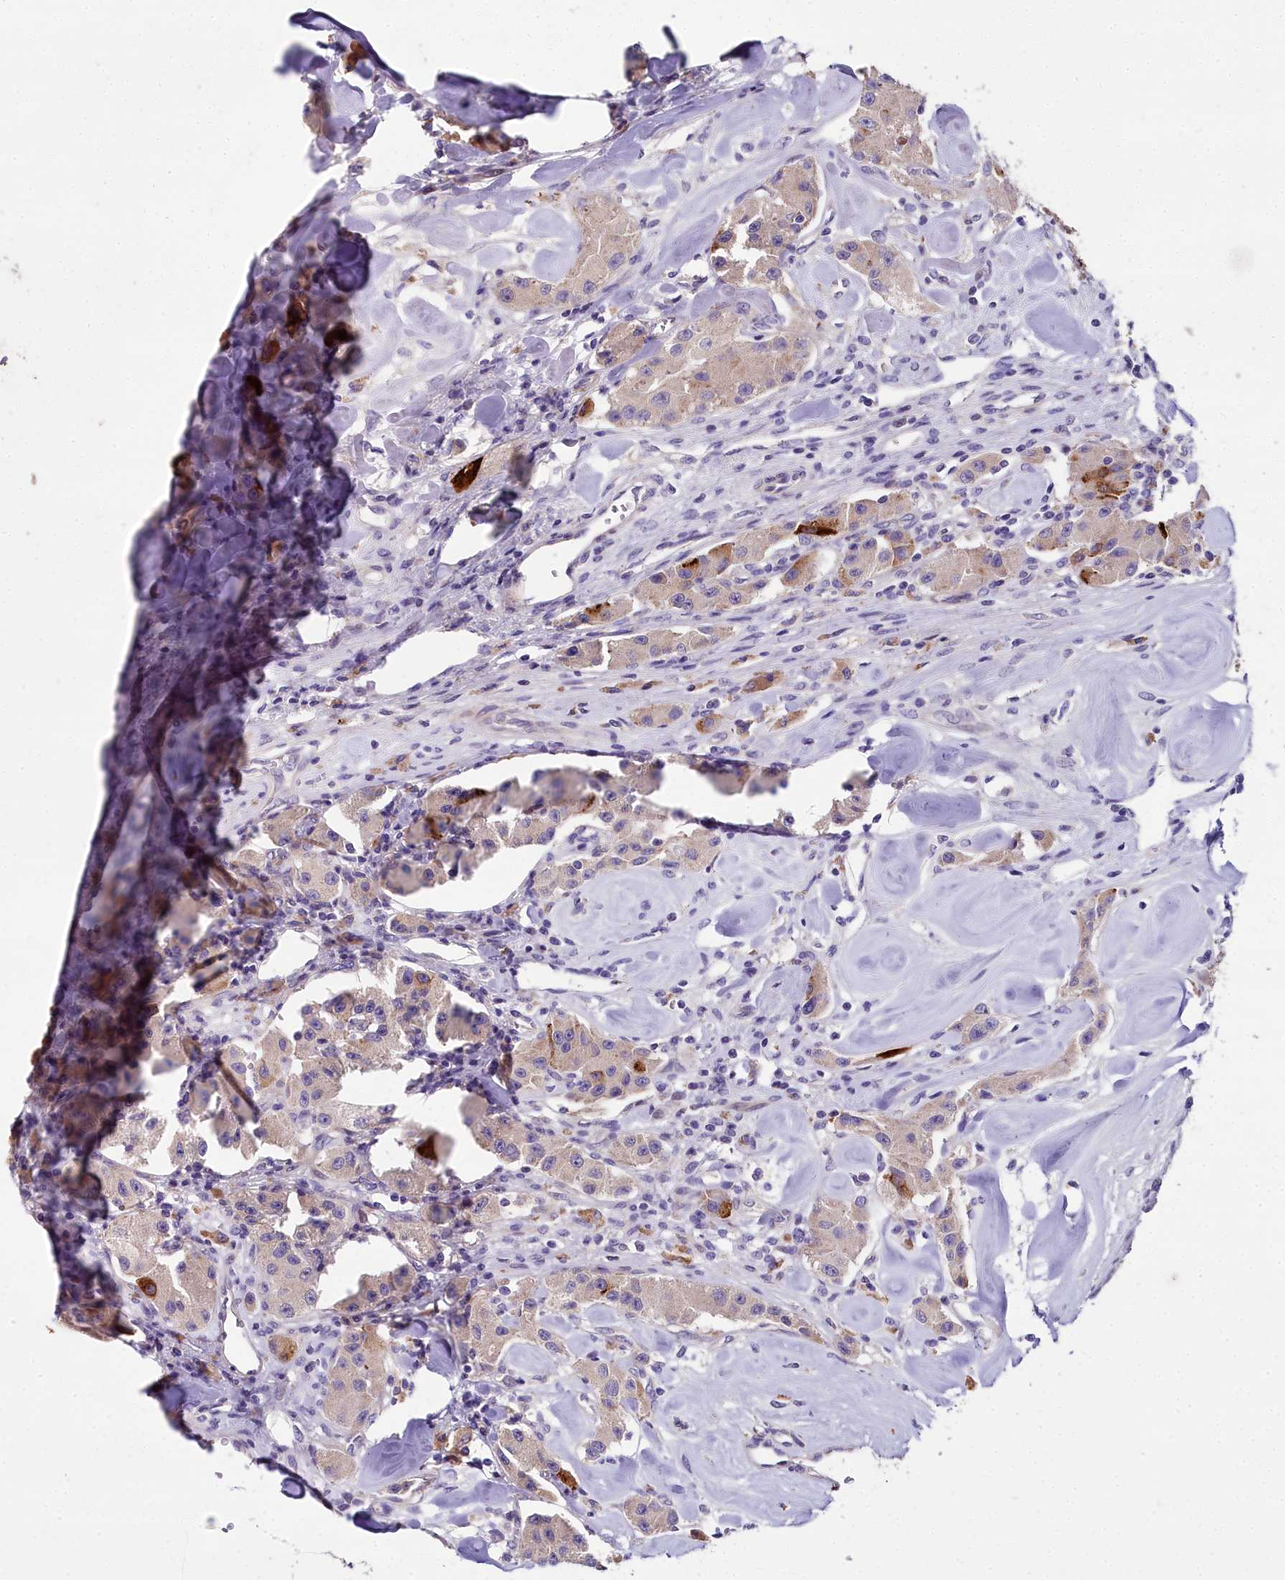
{"staining": {"intensity": "weak", "quantity": ">75%", "location": "cytoplasmic/membranous"}, "tissue": "carcinoid", "cell_type": "Tumor cells", "image_type": "cancer", "snomed": [{"axis": "morphology", "description": "Carcinoid, malignant, NOS"}, {"axis": "topography", "description": "Pancreas"}], "caption": "Protein analysis of carcinoid (malignant) tissue shows weak cytoplasmic/membranous expression in approximately >75% of tumor cells. (IHC, brightfield microscopy, high magnification).", "gene": "NT5M", "patient": {"sex": "male", "age": 41}}